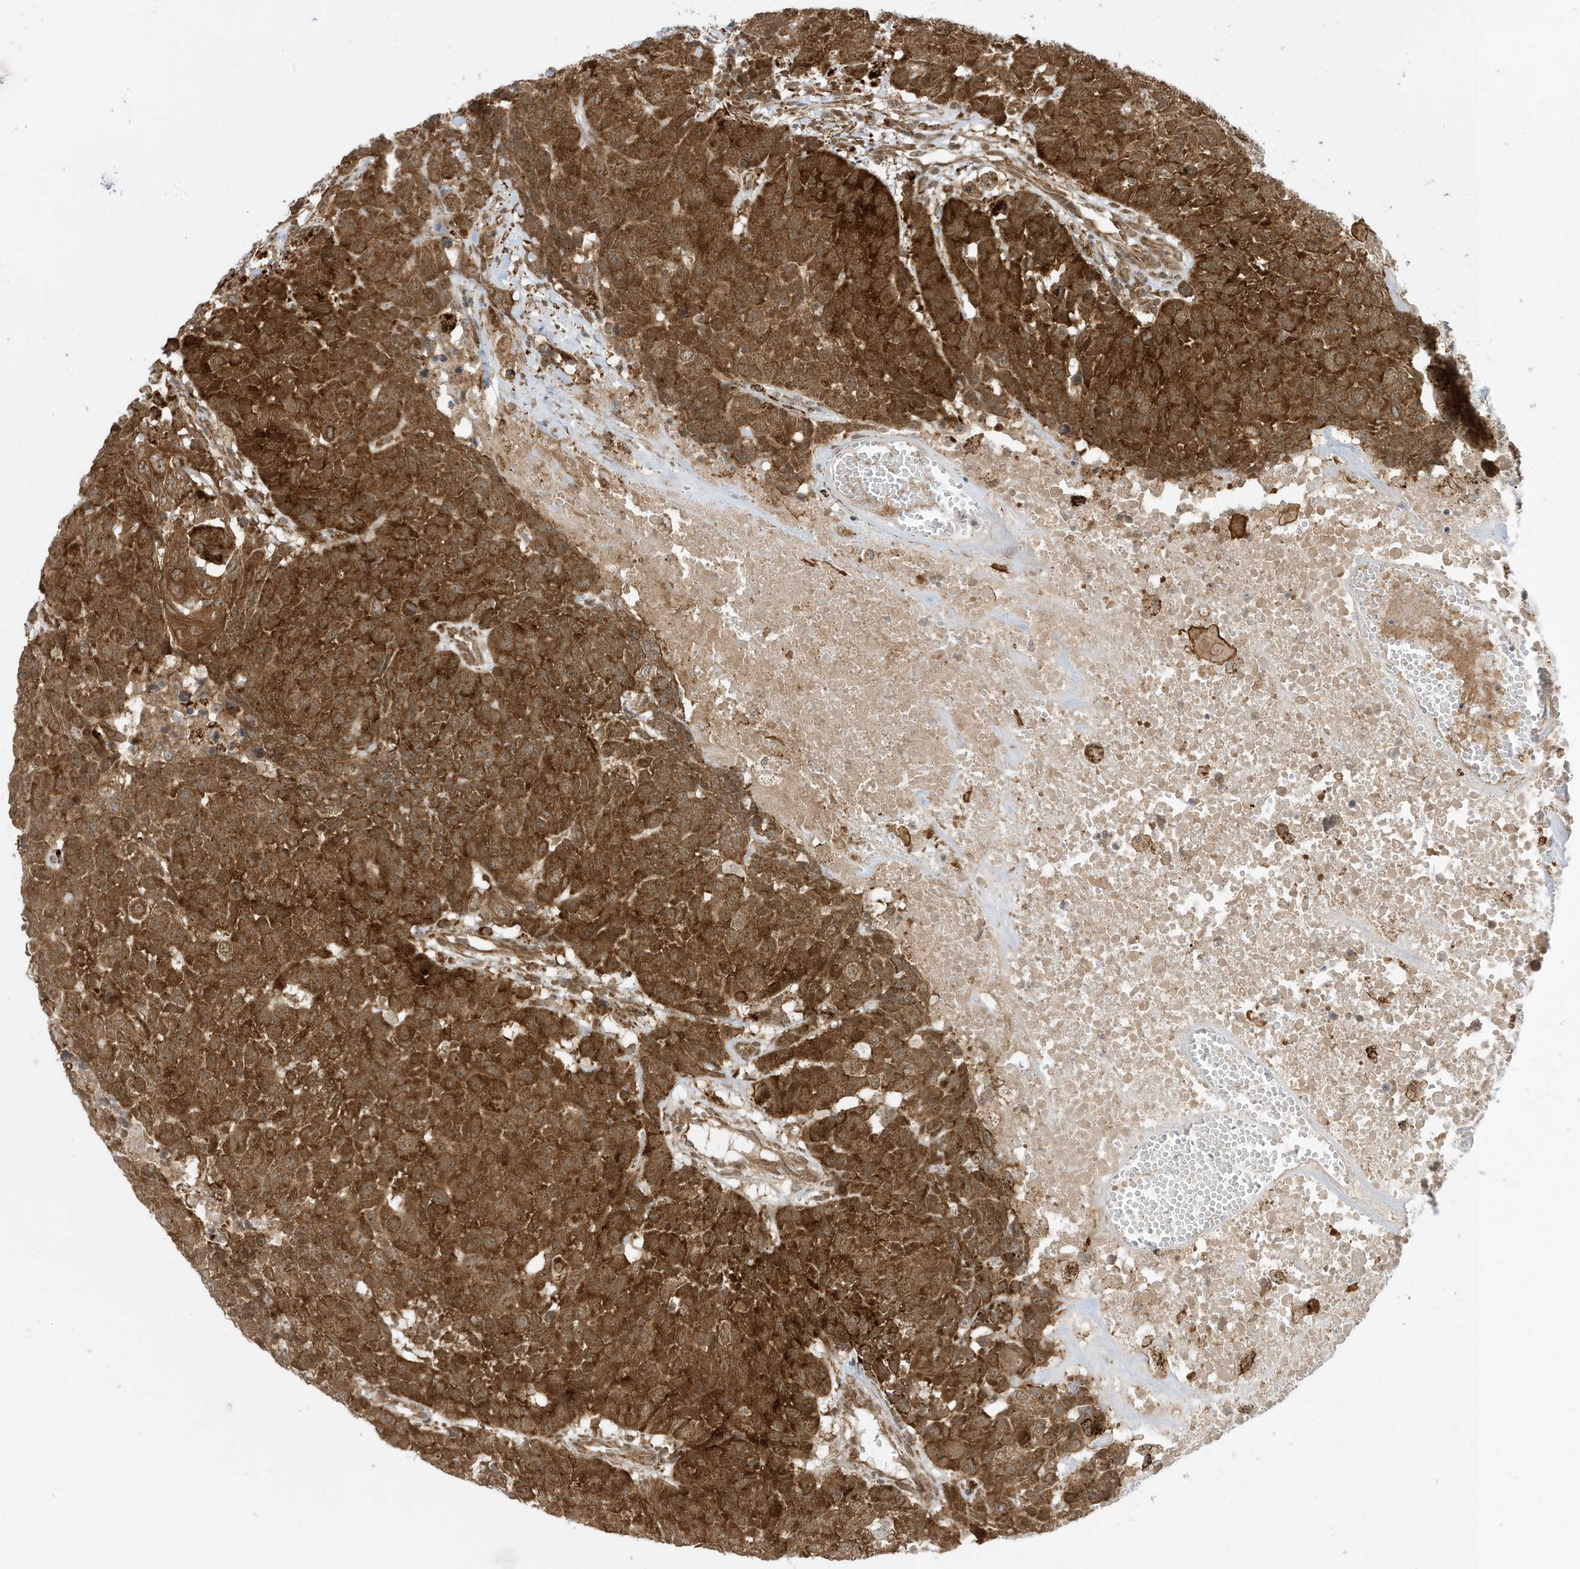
{"staining": {"intensity": "strong", "quantity": ">75%", "location": "cytoplasmic/membranous"}, "tissue": "head and neck cancer", "cell_type": "Tumor cells", "image_type": "cancer", "snomed": [{"axis": "morphology", "description": "Squamous cell carcinoma, NOS"}, {"axis": "topography", "description": "Head-Neck"}], "caption": "Strong cytoplasmic/membranous expression for a protein is present in about >75% of tumor cells of head and neck cancer (squamous cell carcinoma) using immunohistochemistry (IHC).", "gene": "DHX36", "patient": {"sex": "male", "age": 66}}